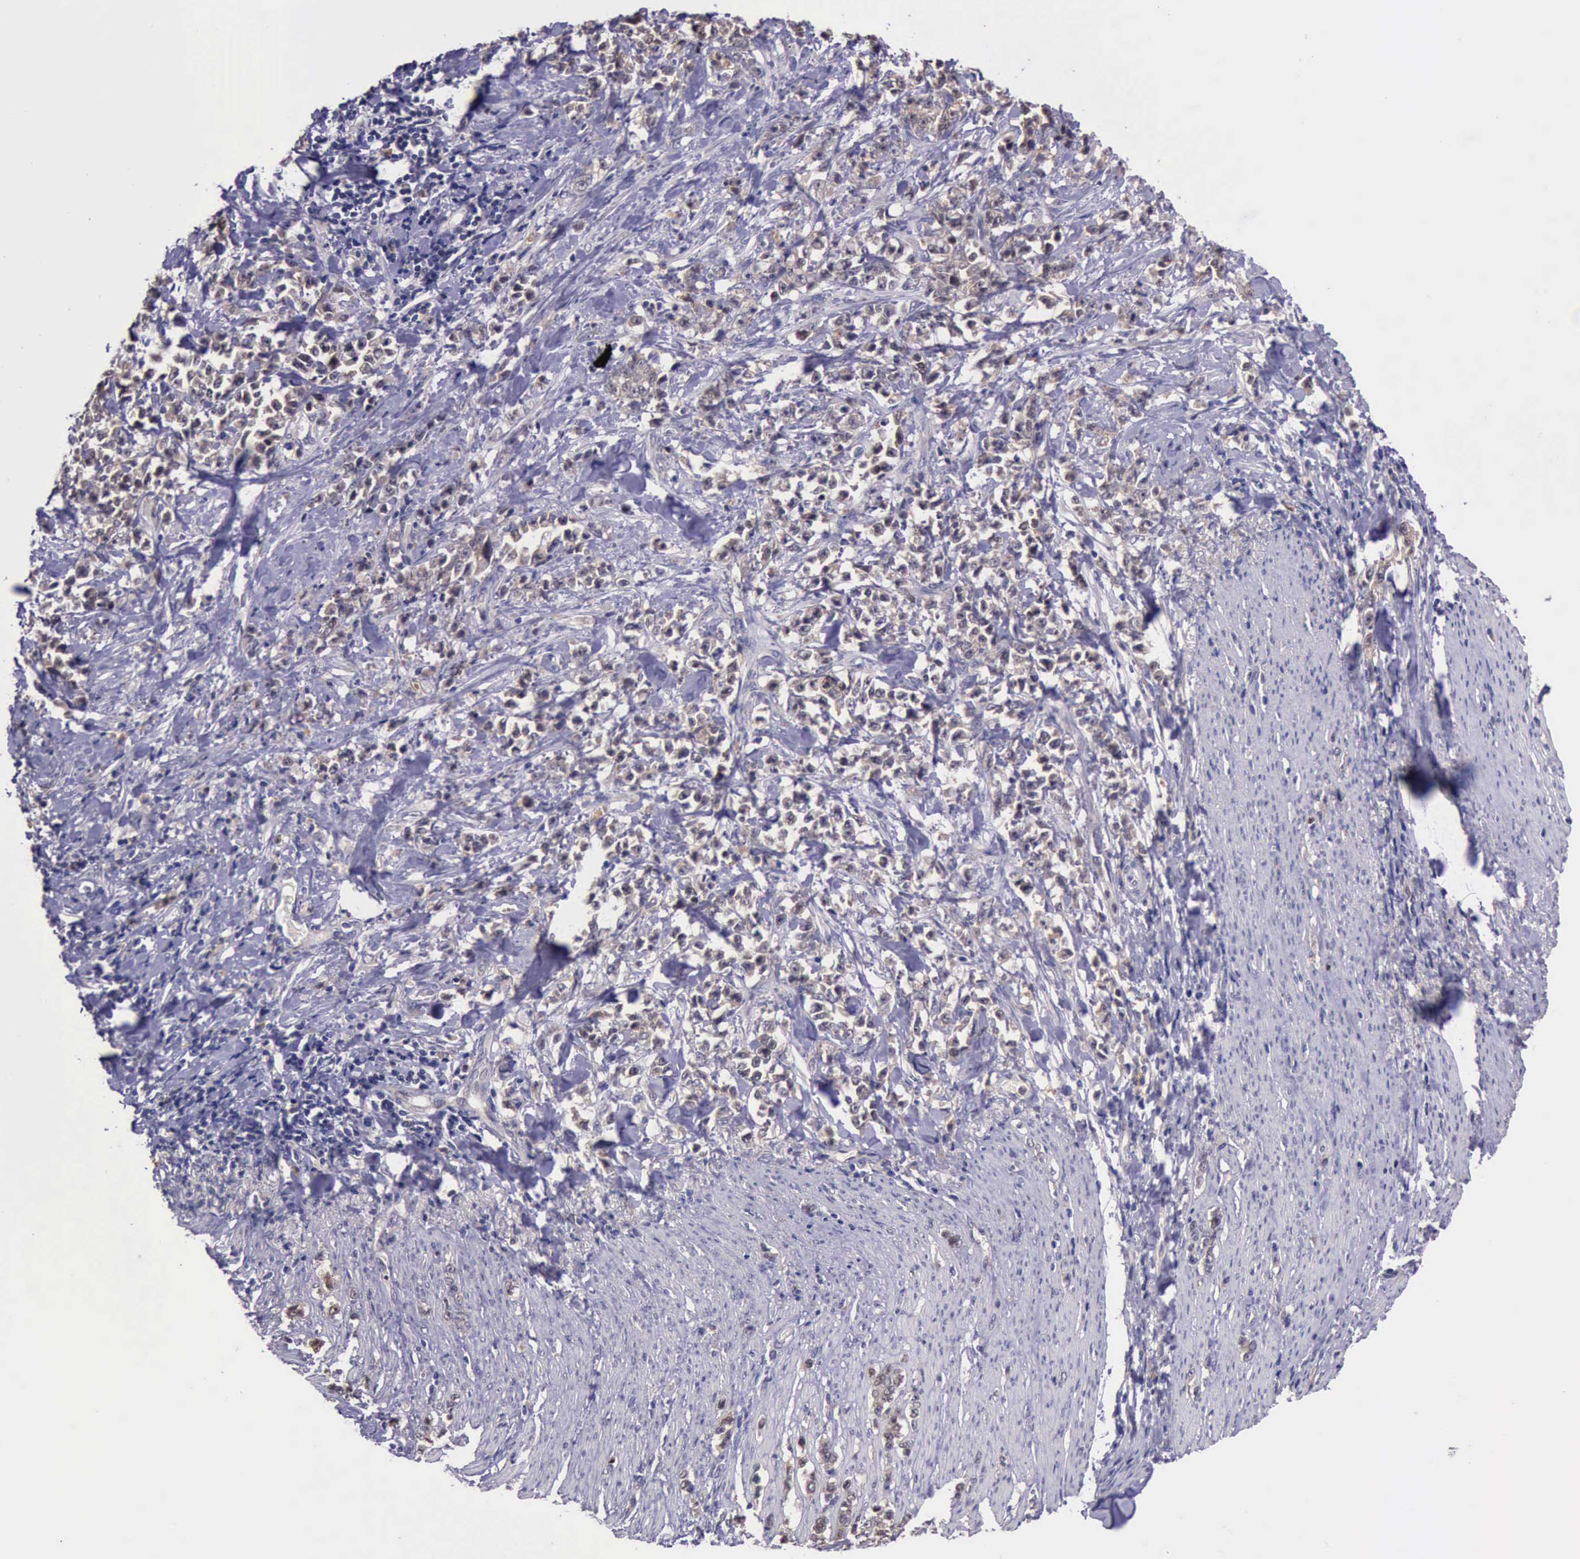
{"staining": {"intensity": "weak", "quantity": ">75%", "location": "cytoplasmic/membranous"}, "tissue": "stomach cancer", "cell_type": "Tumor cells", "image_type": "cancer", "snomed": [{"axis": "morphology", "description": "Adenocarcinoma, NOS"}, {"axis": "topography", "description": "Stomach, lower"}], "caption": "IHC photomicrograph of neoplastic tissue: human adenocarcinoma (stomach) stained using immunohistochemistry displays low levels of weak protein expression localized specifically in the cytoplasmic/membranous of tumor cells, appearing as a cytoplasmic/membranous brown color.", "gene": "PLEK2", "patient": {"sex": "male", "age": 88}}